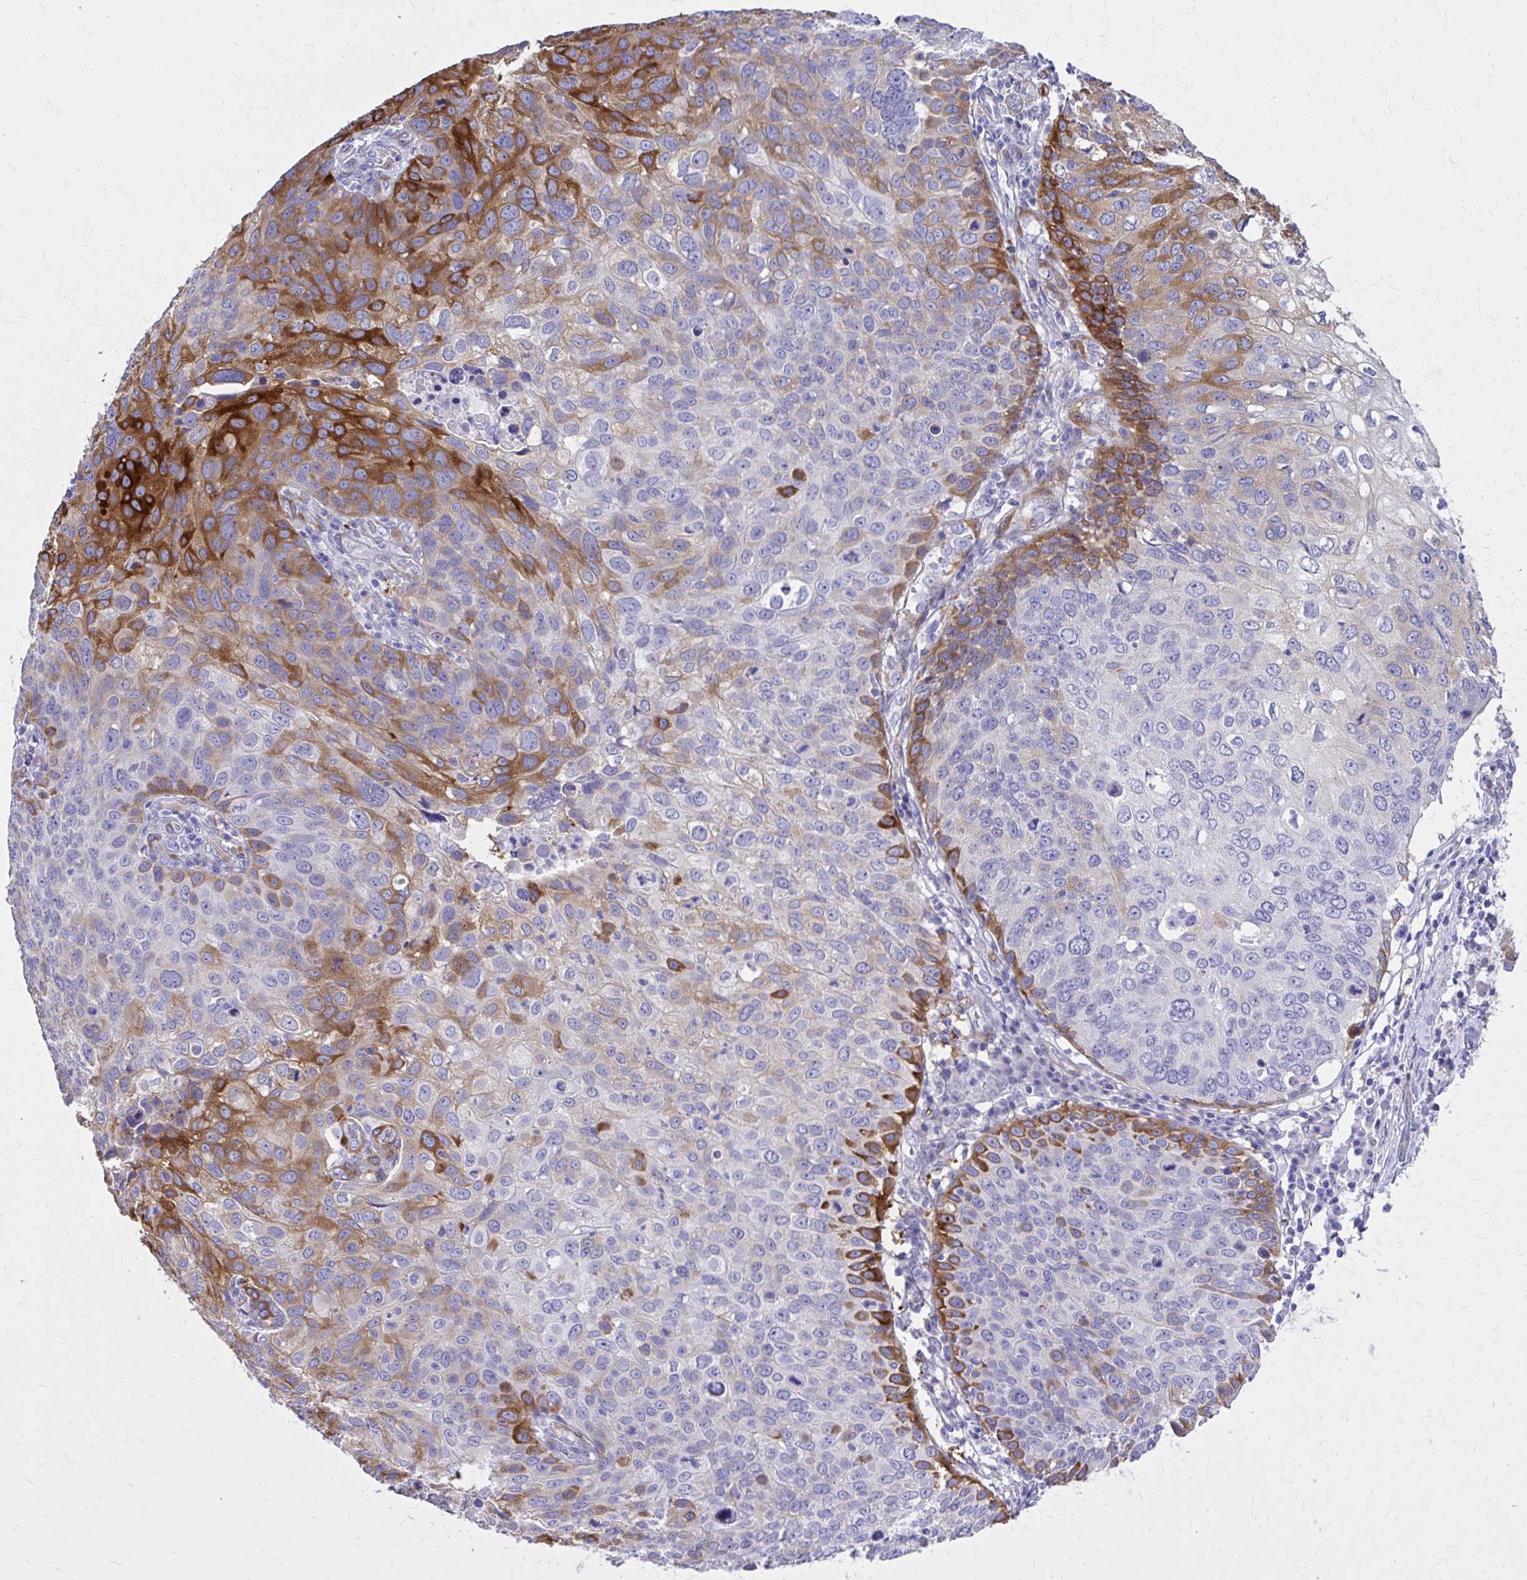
{"staining": {"intensity": "strong", "quantity": "25%-75%", "location": "cytoplasmic/membranous"}, "tissue": "skin cancer", "cell_type": "Tumor cells", "image_type": "cancer", "snomed": [{"axis": "morphology", "description": "Squamous cell carcinoma, NOS"}, {"axis": "topography", "description": "Skin"}], "caption": "The micrograph shows staining of squamous cell carcinoma (skin), revealing strong cytoplasmic/membranous protein staining (brown color) within tumor cells. (IHC, brightfield microscopy, high magnification).", "gene": "EPB41L1", "patient": {"sex": "male", "age": 87}}